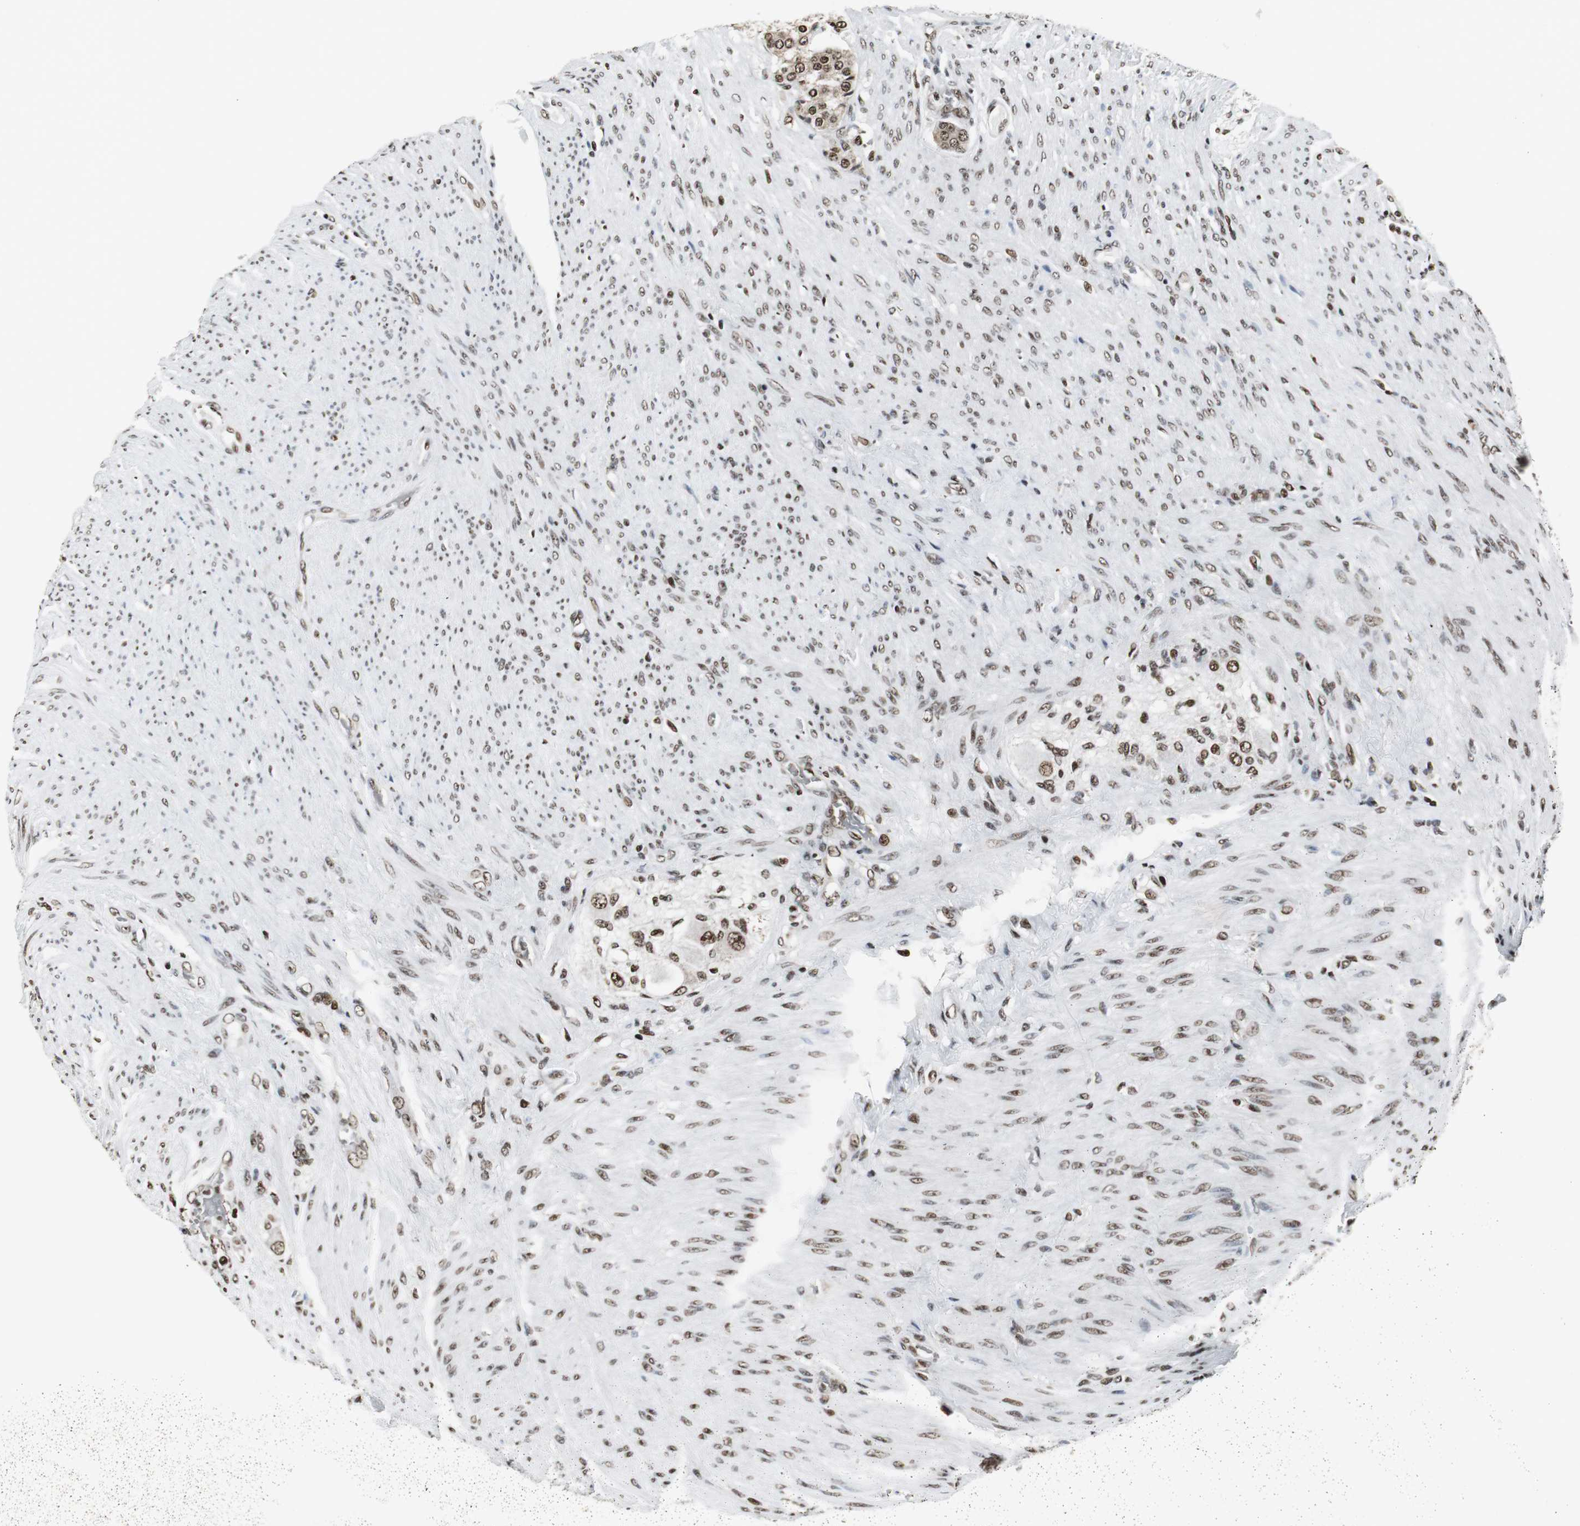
{"staining": {"intensity": "strong", "quantity": ">75%", "location": "cytoplasmic/membranous,nuclear"}, "tissue": "carcinoid", "cell_type": "Tumor cells", "image_type": "cancer", "snomed": [{"axis": "morphology", "description": "Carcinoid, malignant, NOS"}, {"axis": "topography", "description": "Colon"}], "caption": "High-power microscopy captured an immunohistochemistry micrograph of carcinoid, revealing strong cytoplasmic/membranous and nuclear expression in approximately >75% of tumor cells.", "gene": "PARN", "patient": {"sex": "female", "age": 61}}